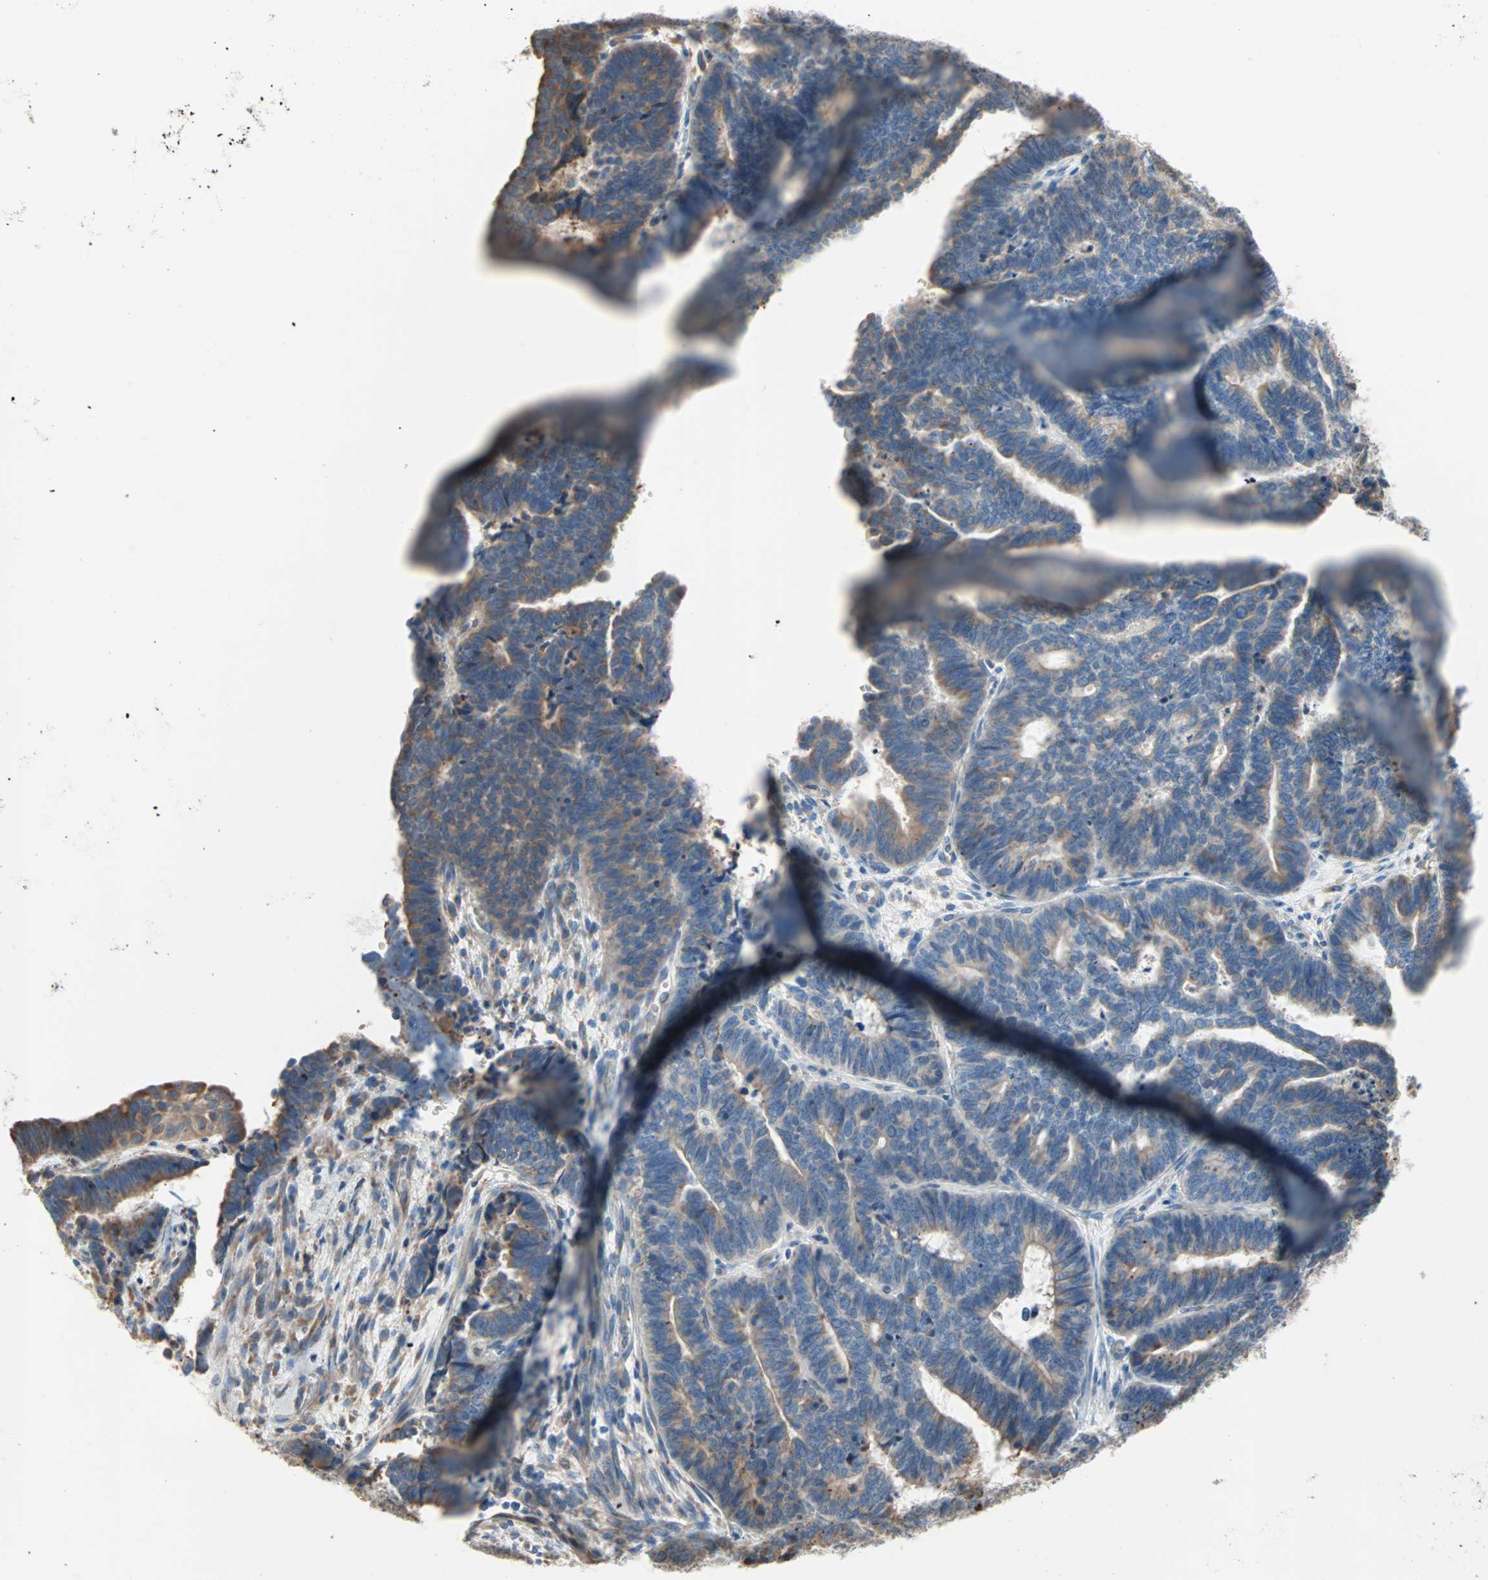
{"staining": {"intensity": "moderate", "quantity": ">75%", "location": "cytoplasmic/membranous"}, "tissue": "endometrial cancer", "cell_type": "Tumor cells", "image_type": "cancer", "snomed": [{"axis": "morphology", "description": "Adenocarcinoma, NOS"}, {"axis": "topography", "description": "Endometrium"}], "caption": "Protein staining exhibits moderate cytoplasmic/membranous positivity in about >75% of tumor cells in endometrial cancer (adenocarcinoma).", "gene": "PLCXD1", "patient": {"sex": "female", "age": 70}}